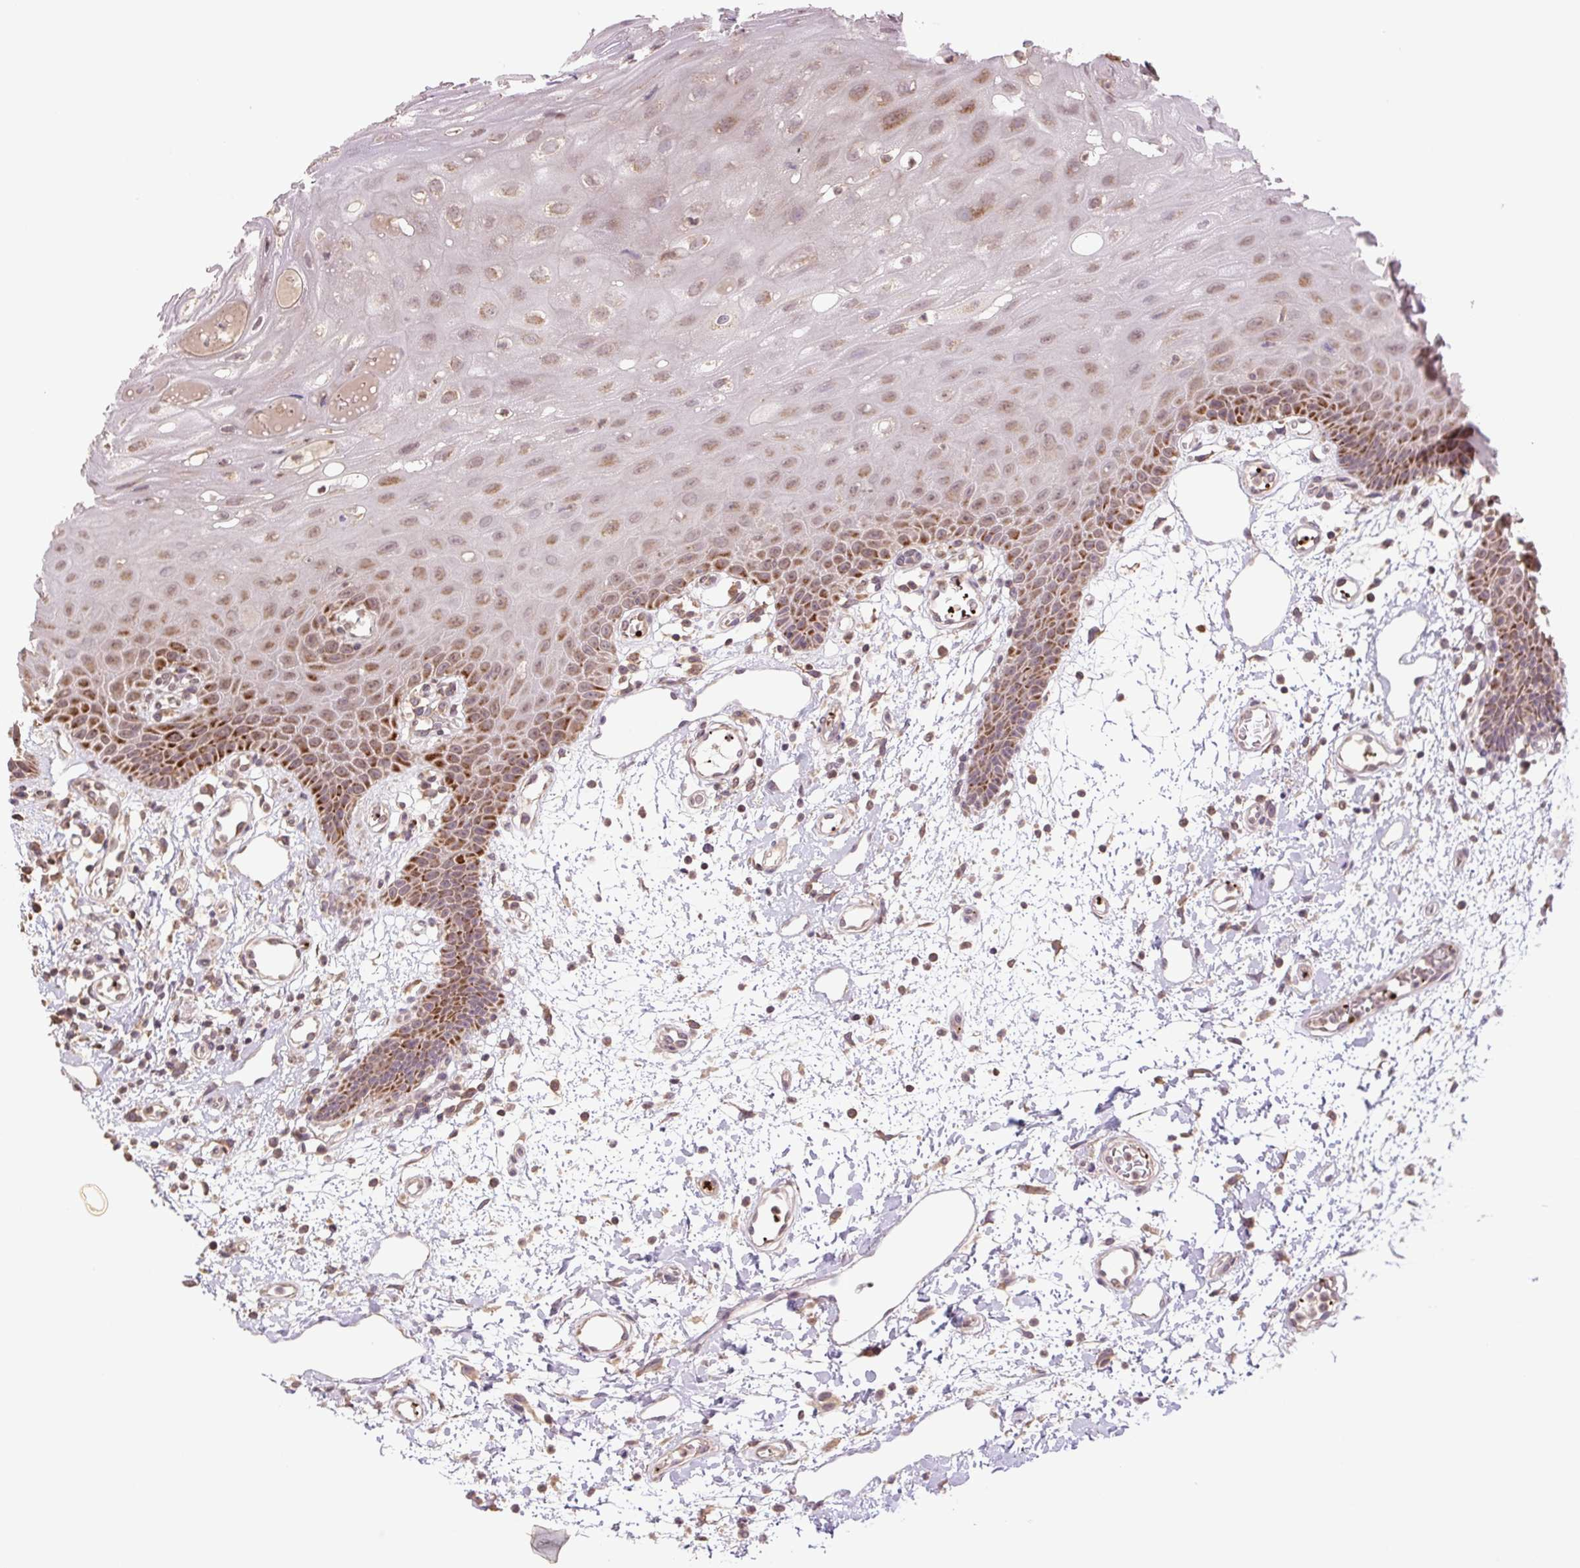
{"staining": {"intensity": "moderate", "quantity": "25%-75%", "location": "cytoplasmic/membranous,nuclear"}, "tissue": "oral mucosa", "cell_type": "Squamous epithelial cells", "image_type": "normal", "snomed": [{"axis": "morphology", "description": "Normal tissue, NOS"}, {"axis": "topography", "description": "Oral tissue"}], "caption": "Immunohistochemistry histopathology image of unremarkable oral mucosa stained for a protein (brown), which displays medium levels of moderate cytoplasmic/membranous,nuclear expression in about 25%-75% of squamous epithelial cells.", "gene": "TMEM160", "patient": {"sex": "female", "age": 59}}